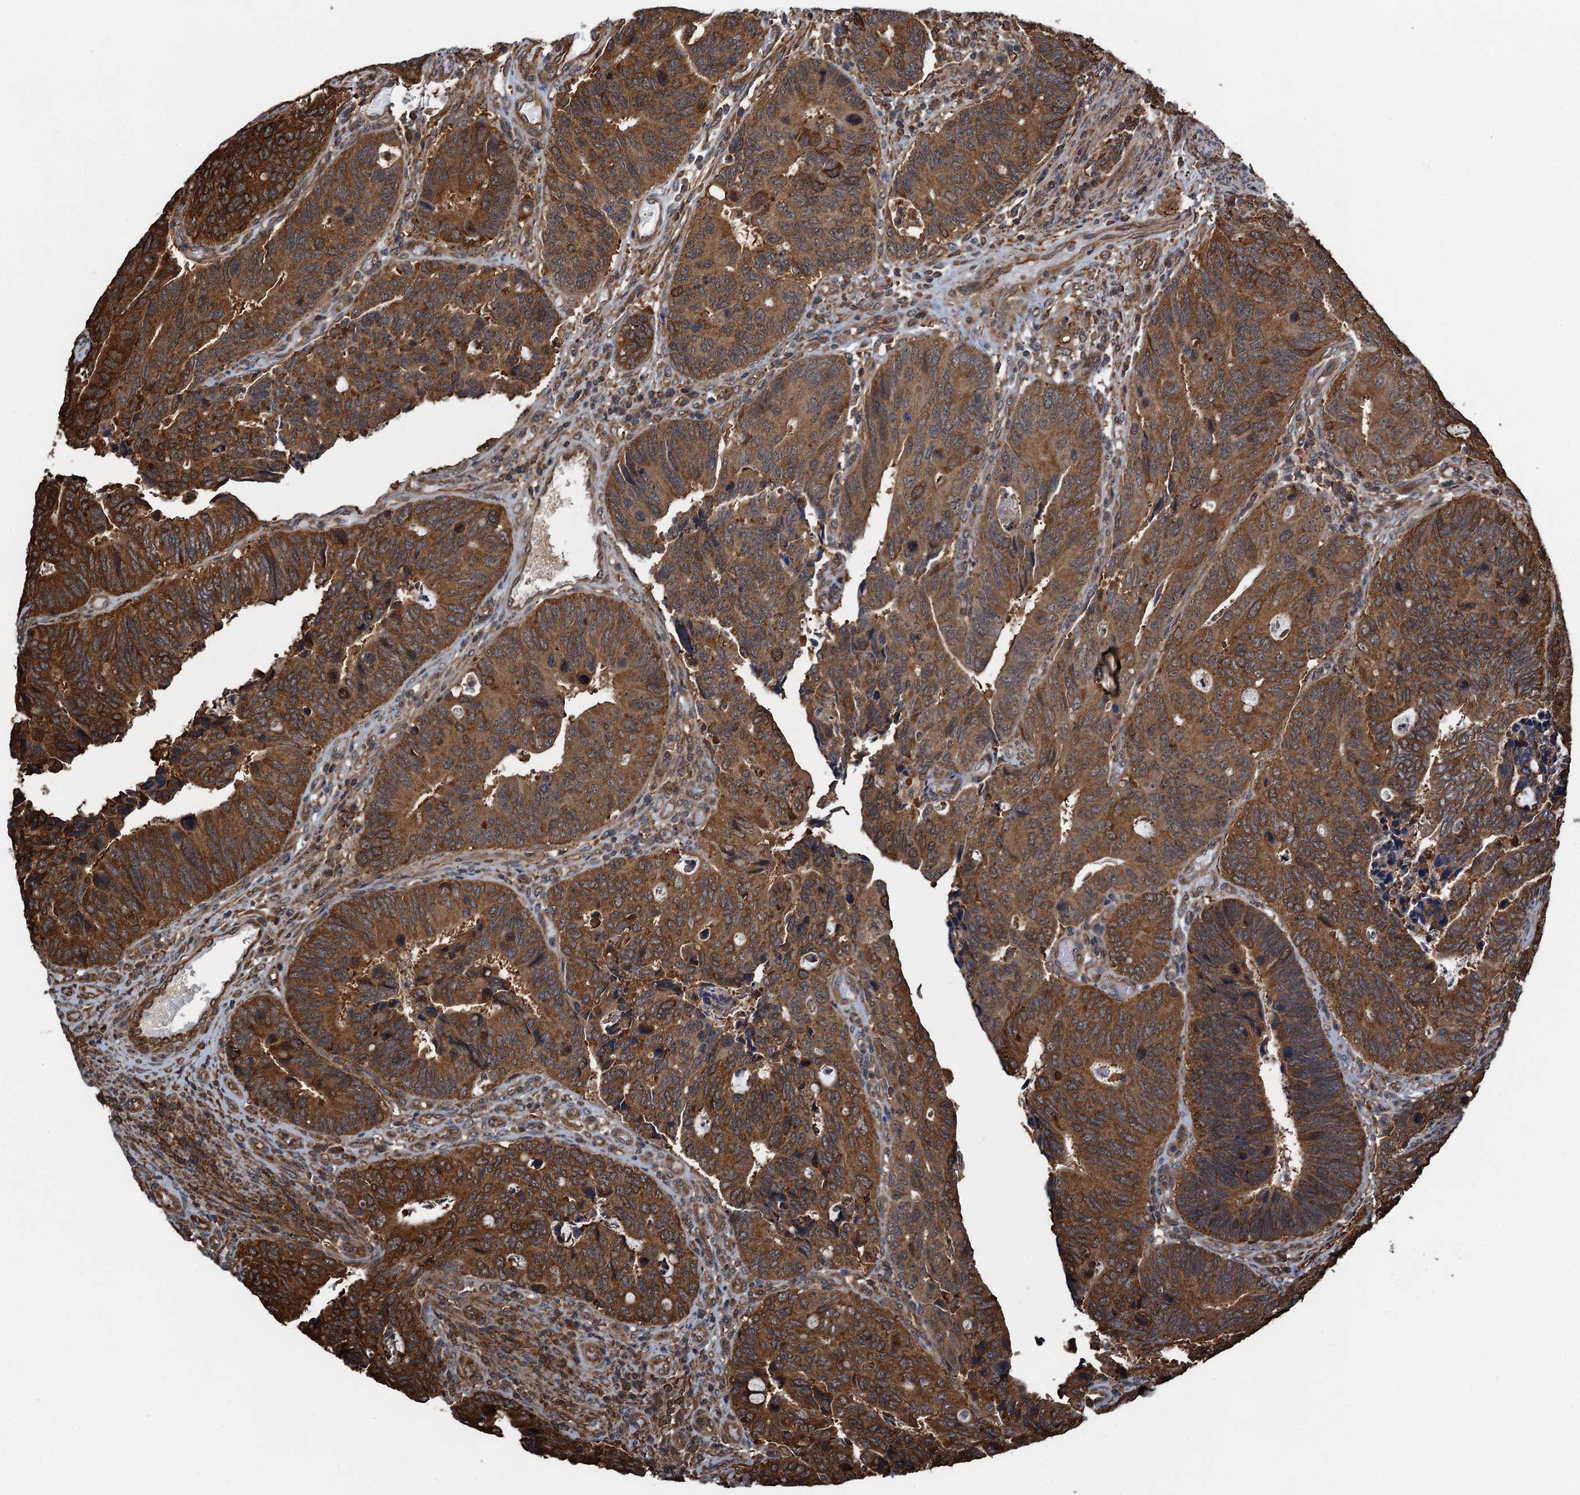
{"staining": {"intensity": "strong", "quantity": ">75%", "location": "cytoplasmic/membranous"}, "tissue": "colorectal cancer", "cell_type": "Tumor cells", "image_type": "cancer", "snomed": [{"axis": "morphology", "description": "Adenocarcinoma, NOS"}, {"axis": "topography", "description": "Colon"}], "caption": "Protein positivity by immunohistochemistry (IHC) shows strong cytoplasmic/membranous positivity in approximately >75% of tumor cells in colorectal cancer (adenocarcinoma).", "gene": "WHAMM", "patient": {"sex": "male", "age": 87}}